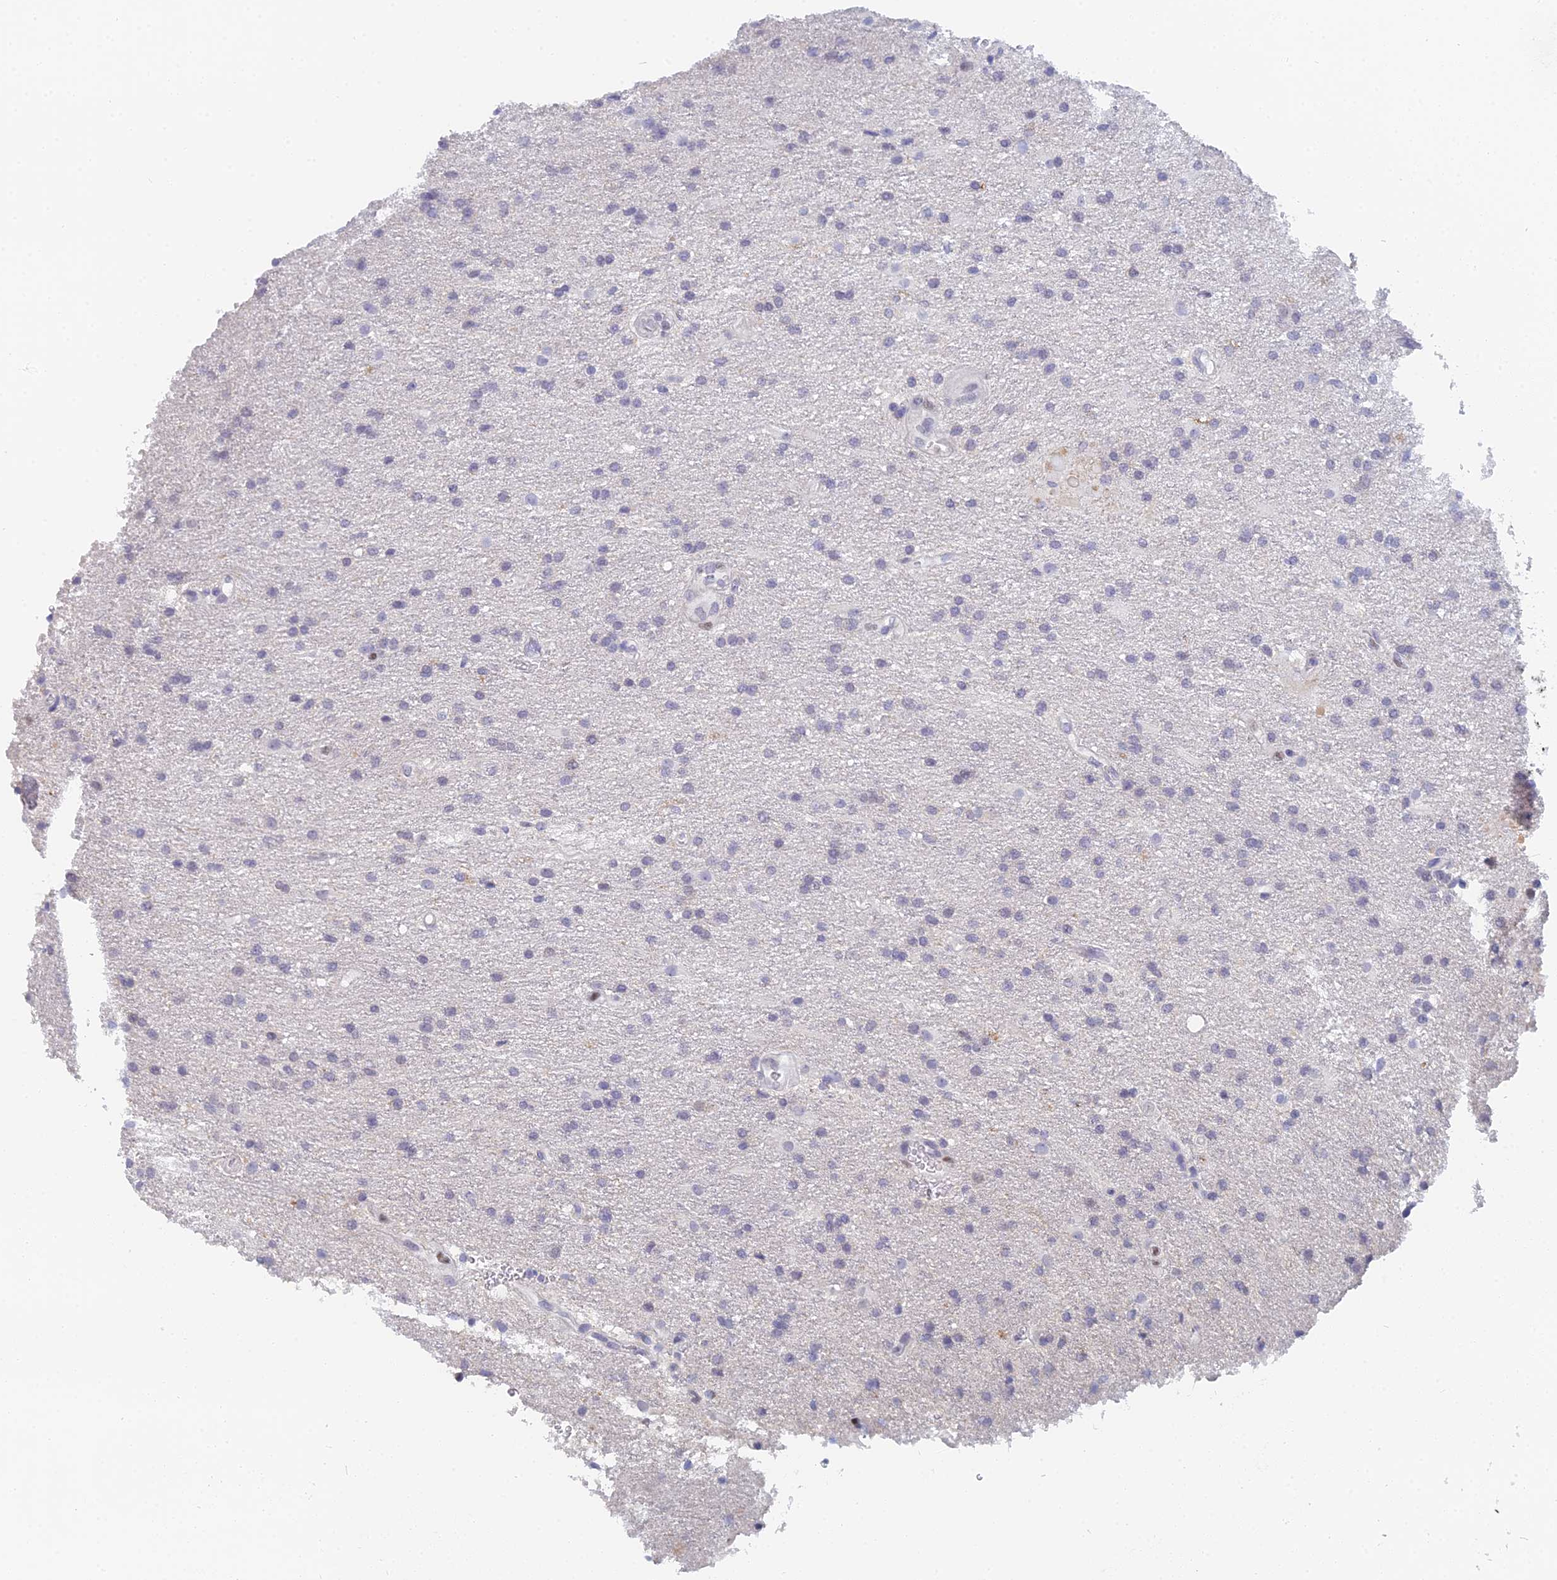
{"staining": {"intensity": "negative", "quantity": "none", "location": "none"}, "tissue": "glioma", "cell_type": "Tumor cells", "image_type": "cancer", "snomed": [{"axis": "morphology", "description": "Glioma, malignant, Low grade"}, {"axis": "topography", "description": "Brain"}], "caption": "IHC histopathology image of neoplastic tissue: human malignant low-grade glioma stained with DAB (3,3'-diaminobenzidine) exhibits no significant protein staining in tumor cells.", "gene": "MCM2", "patient": {"sex": "male", "age": 66}}